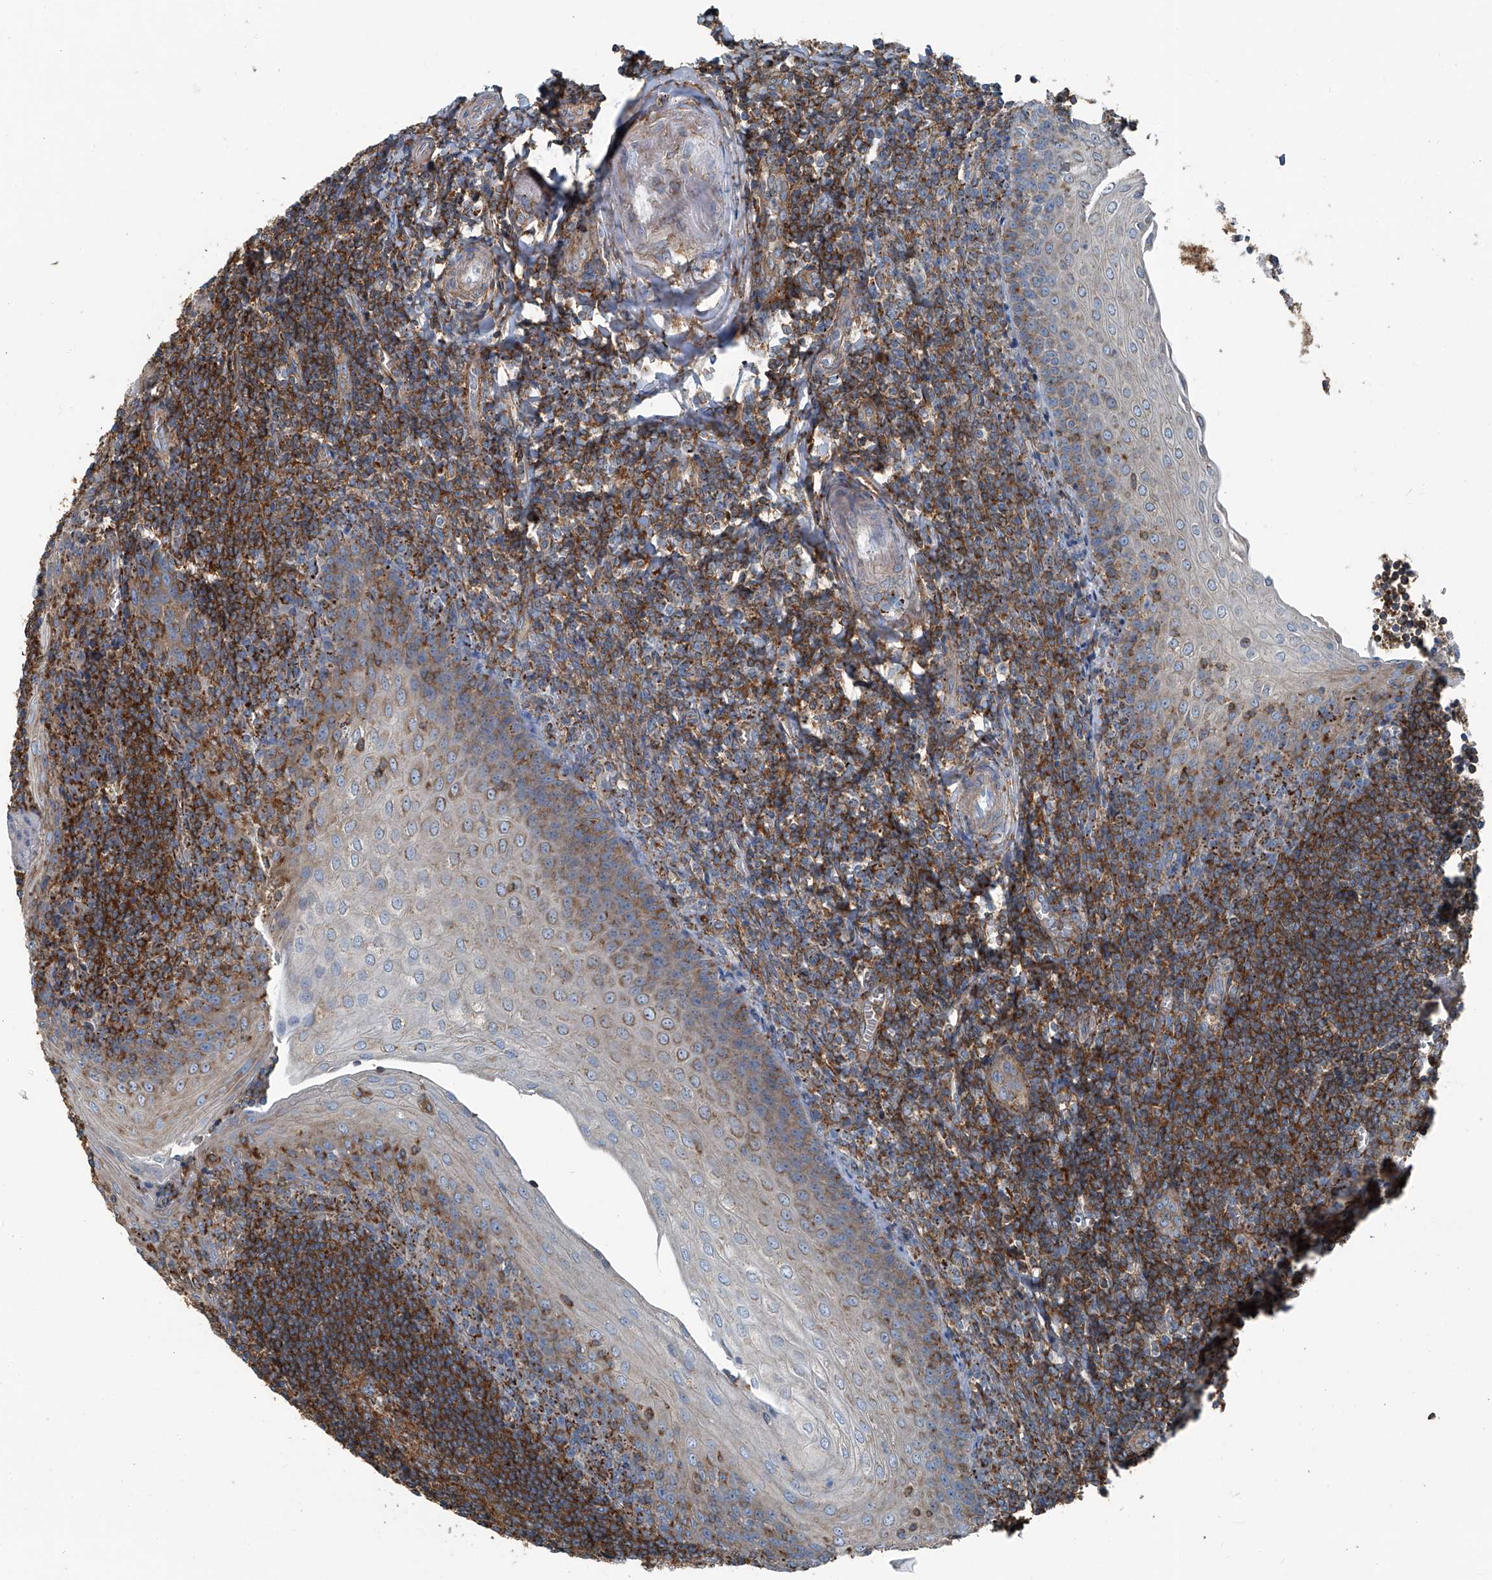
{"staining": {"intensity": "moderate", "quantity": ">75%", "location": "cytoplasmic/membranous"}, "tissue": "tonsil", "cell_type": "Germinal center cells", "image_type": "normal", "snomed": [{"axis": "morphology", "description": "Normal tissue, NOS"}, {"axis": "topography", "description": "Tonsil"}], "caption": "DAB immunohistochemical staining of normal human tonsil shows moderate cytoplasmic/membranous protein expression in approximately >75% of germinal center cells. Using DAB (brown) and hematoxylin (blue) stains, captured at high magnification using brightfield microscopy.", "gene": "SEPTIN7", "patient": {"sex": "male", "age": 27}}